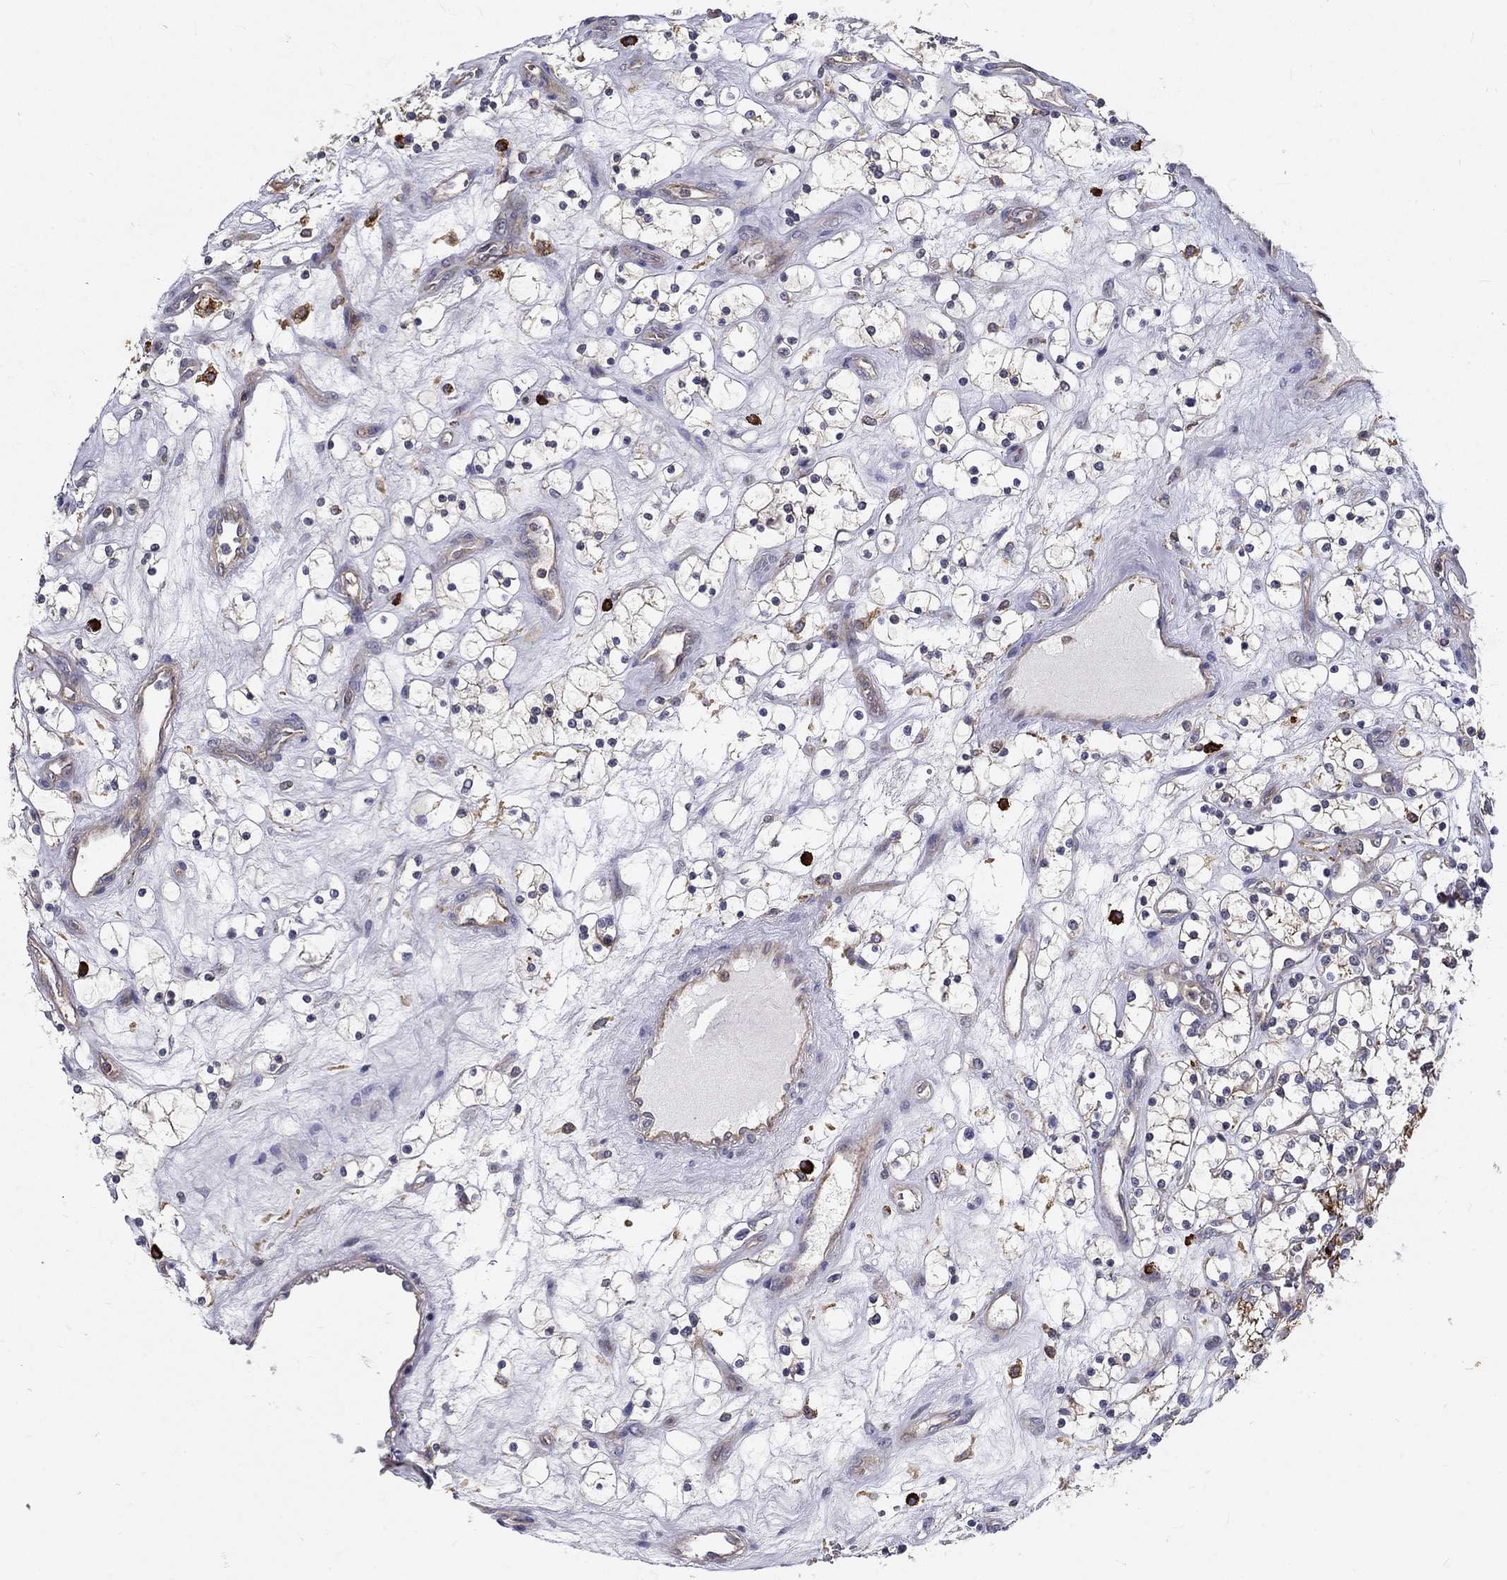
{"staining": {"intensity": "moderate", "quantity": "<25%", "location": "cytoplasmic/membranous"}, "tissue": "renal cancer", "cell_type": "Tumor cells", "image_type": "cancer", "snomed": [{"axis": "morphology", "description": "Adenocarcinoma, NOS"}, {"axis": "topography", "description": "Kidney"}], "caption": "Approximately <25% of tumor cells in human renal adenocarcinoma demonstrate moderate cytoplasmic/membranous protein staining as visualized by brown immunohistochemical staining.", "gene": "ALDH4A1", "patient": {"sex": "female", "age": 69}}